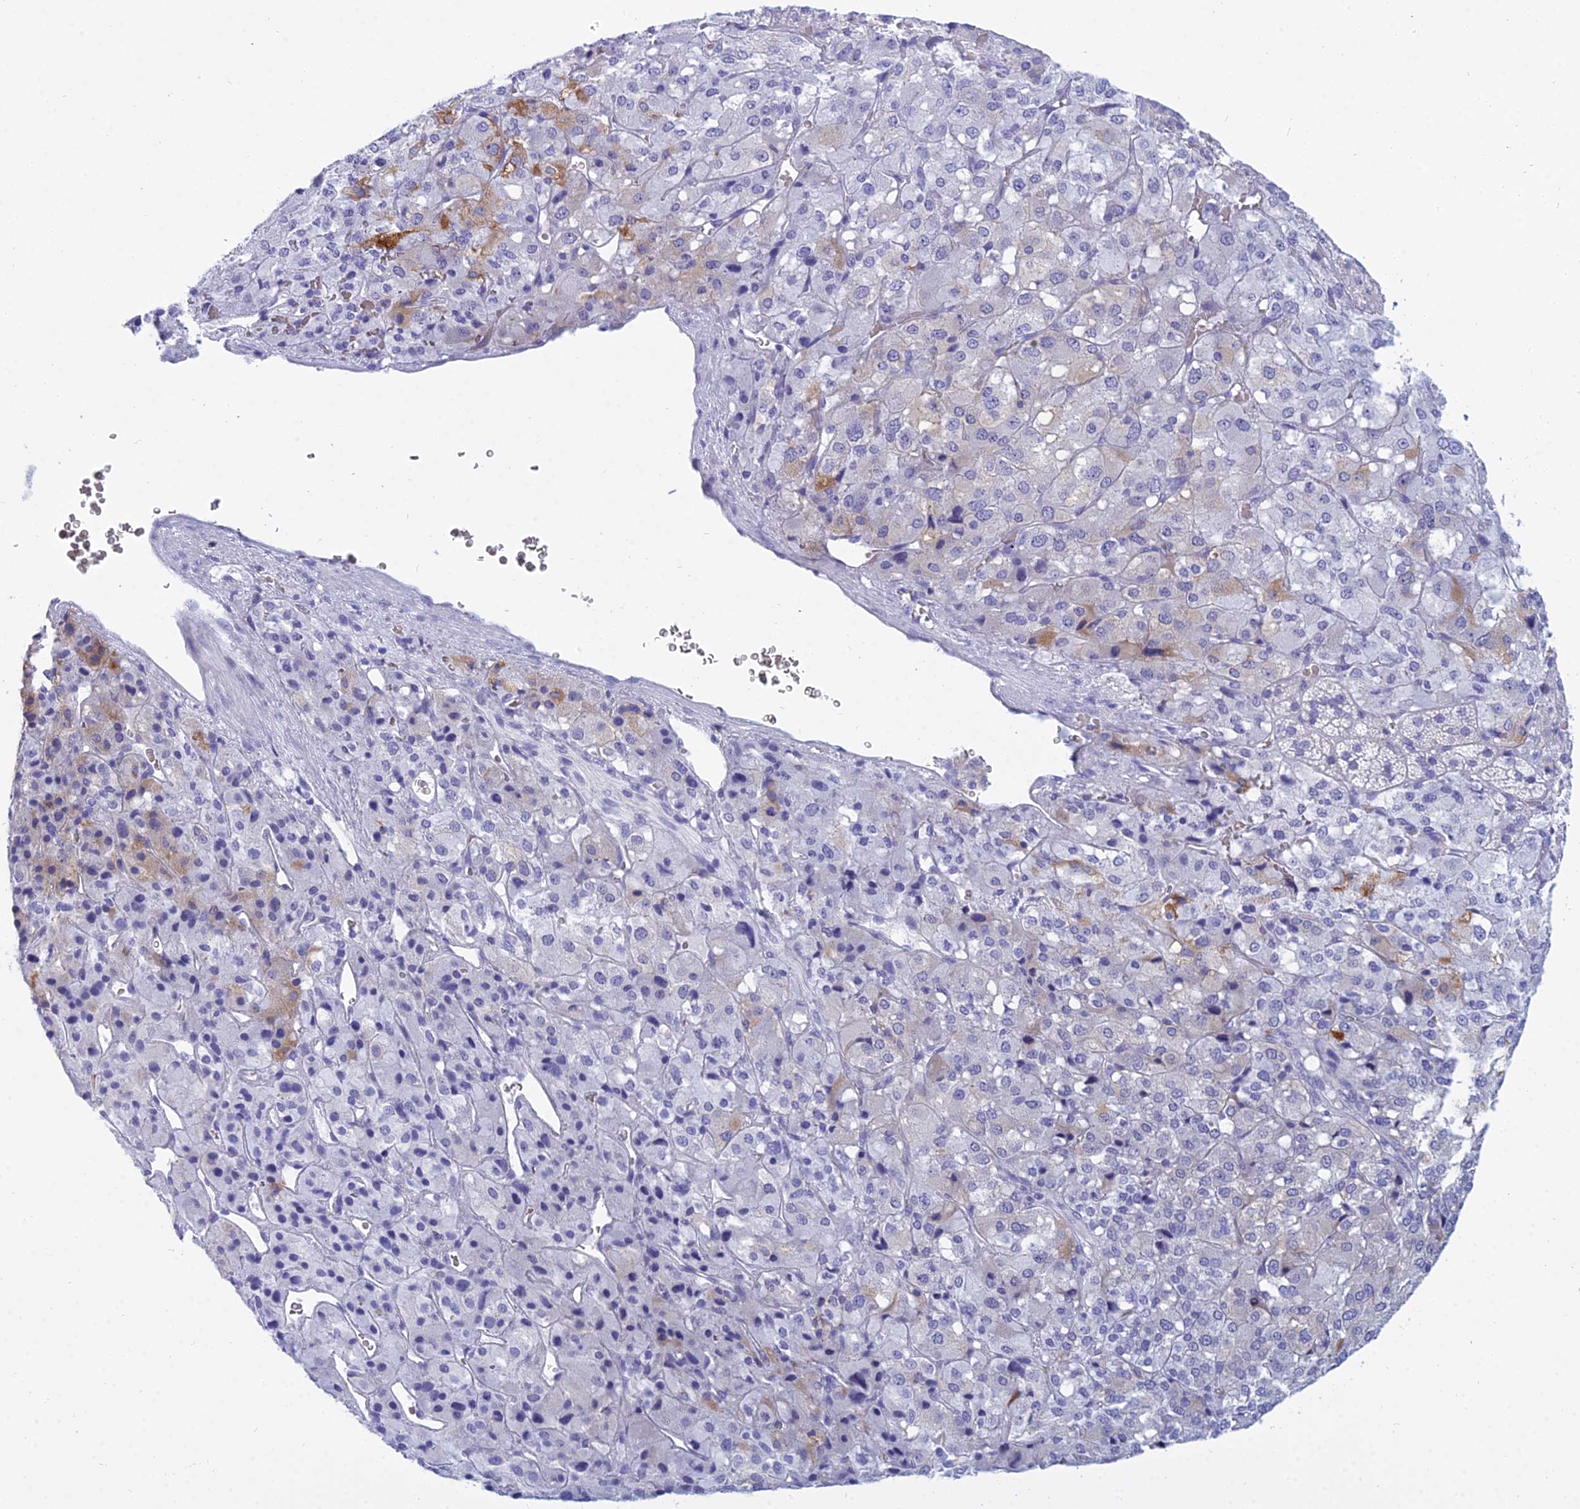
{"staining": {"intensity": "moderate", "quantity": "<25%", "location": "cytoplasmic/membranous"}, "tissue": "adrenal gland", "cell_type": "Glandular cells", "image_type": "normal", "snomed": [{"axis": "morphology", "description": "Normal tissue, NOS"}, {"axis": "topography", "description": "Adrenal gland"}], "caption": "Immunohistochemical staining of normal human adrenal gland exhibits moderate cytoplasmic/membranous protein positivity in about <25% of glandular cells.", "gene": "PATE4", "patient": {"sex": "female", "age": 44}}